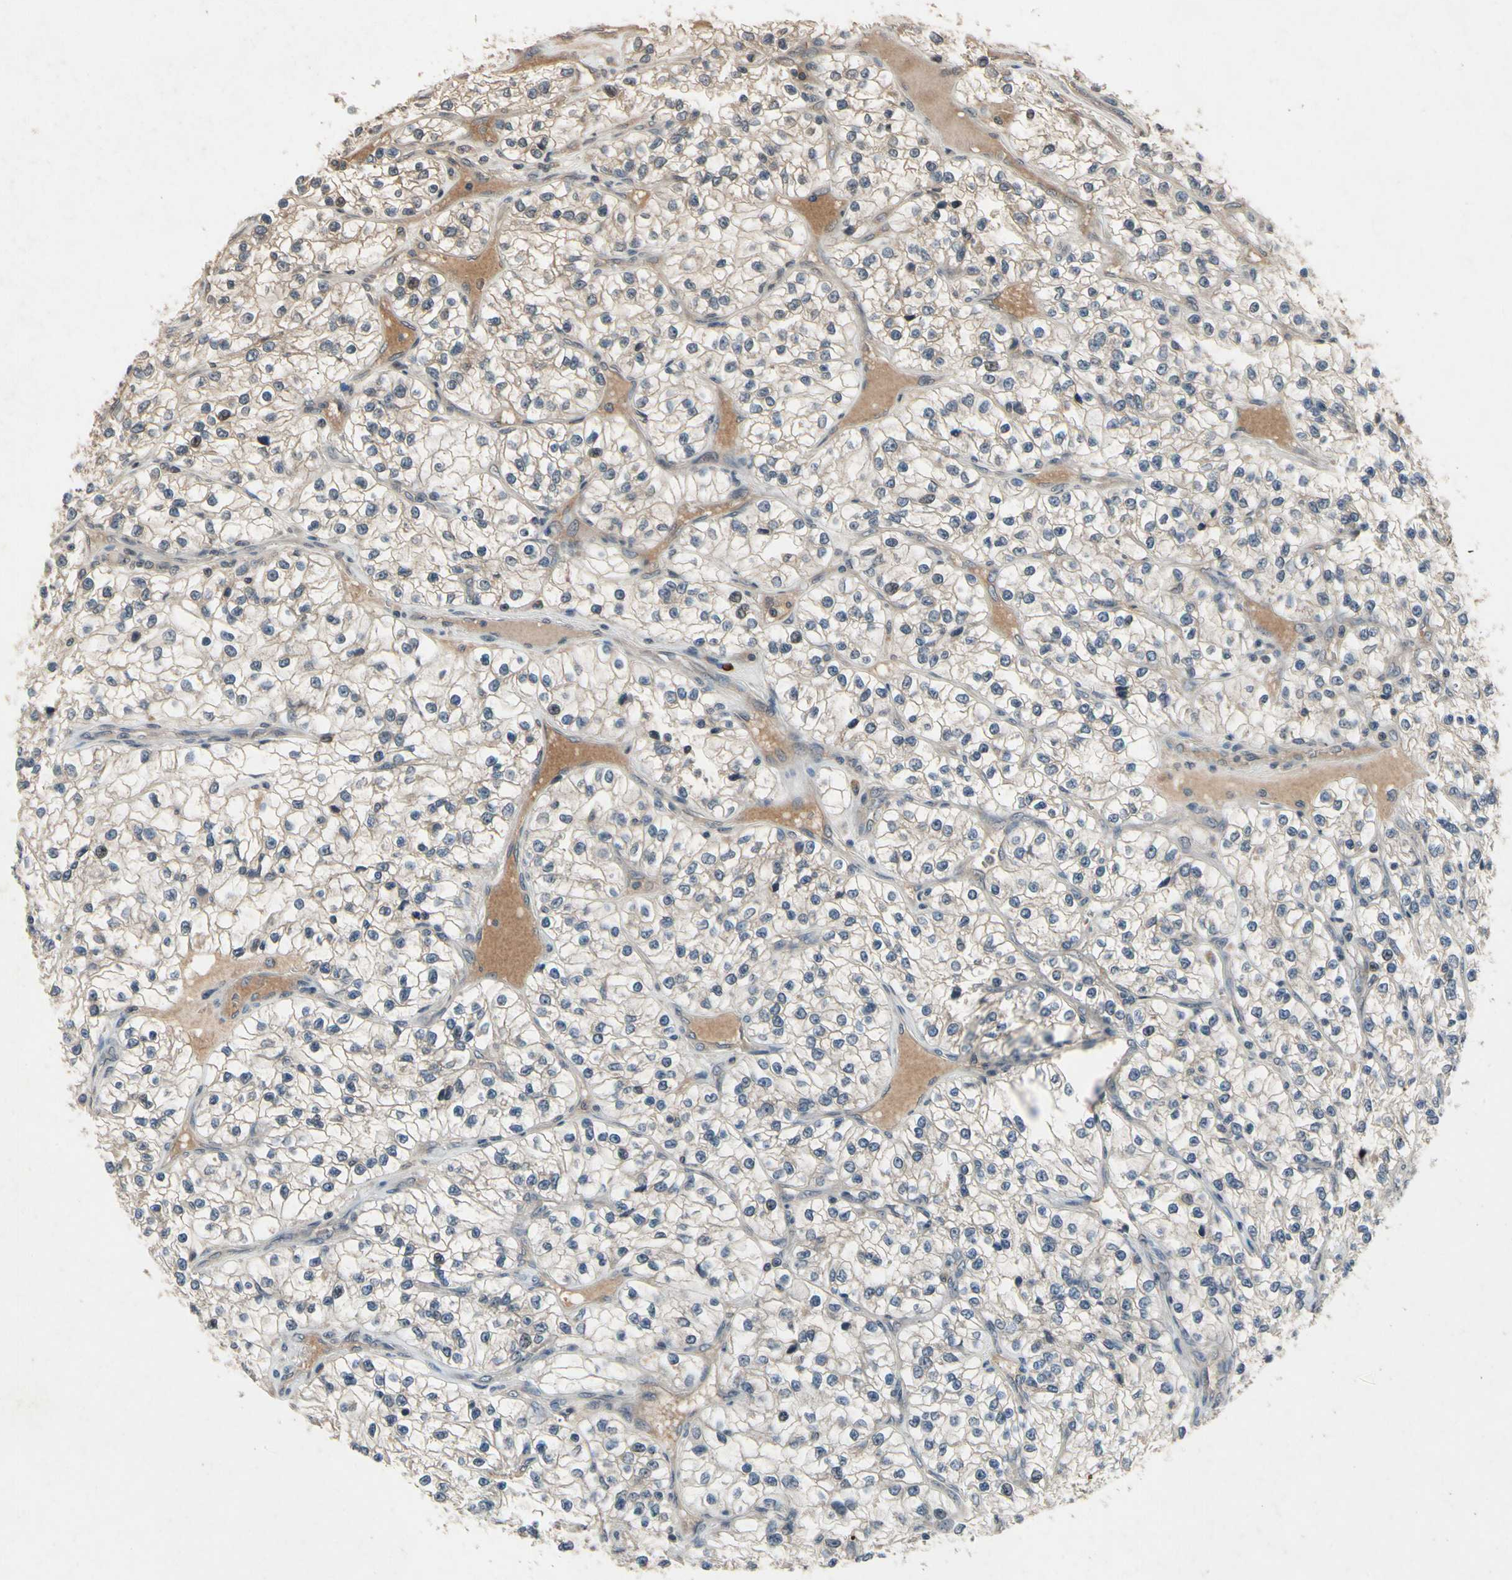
{"staining": {"intensity": "weak", "quantity": "<25%", "location": "cytoplasmic/membranous"}, "tissue": "renal cancer", "cell_type": "Tumor cells", "image_type": "cancer", "snomed": [{"axis": "morphology", "description": "Adenocarcinoma, NOS"}, {"axis": "topography", "description": "Kidney"}], "caption": "Tumor cells are negative for brown protein staining in renal adenocarcinoma.", "gene": "DPY19L3", "patient": {"sex": "female", "age": 57}}